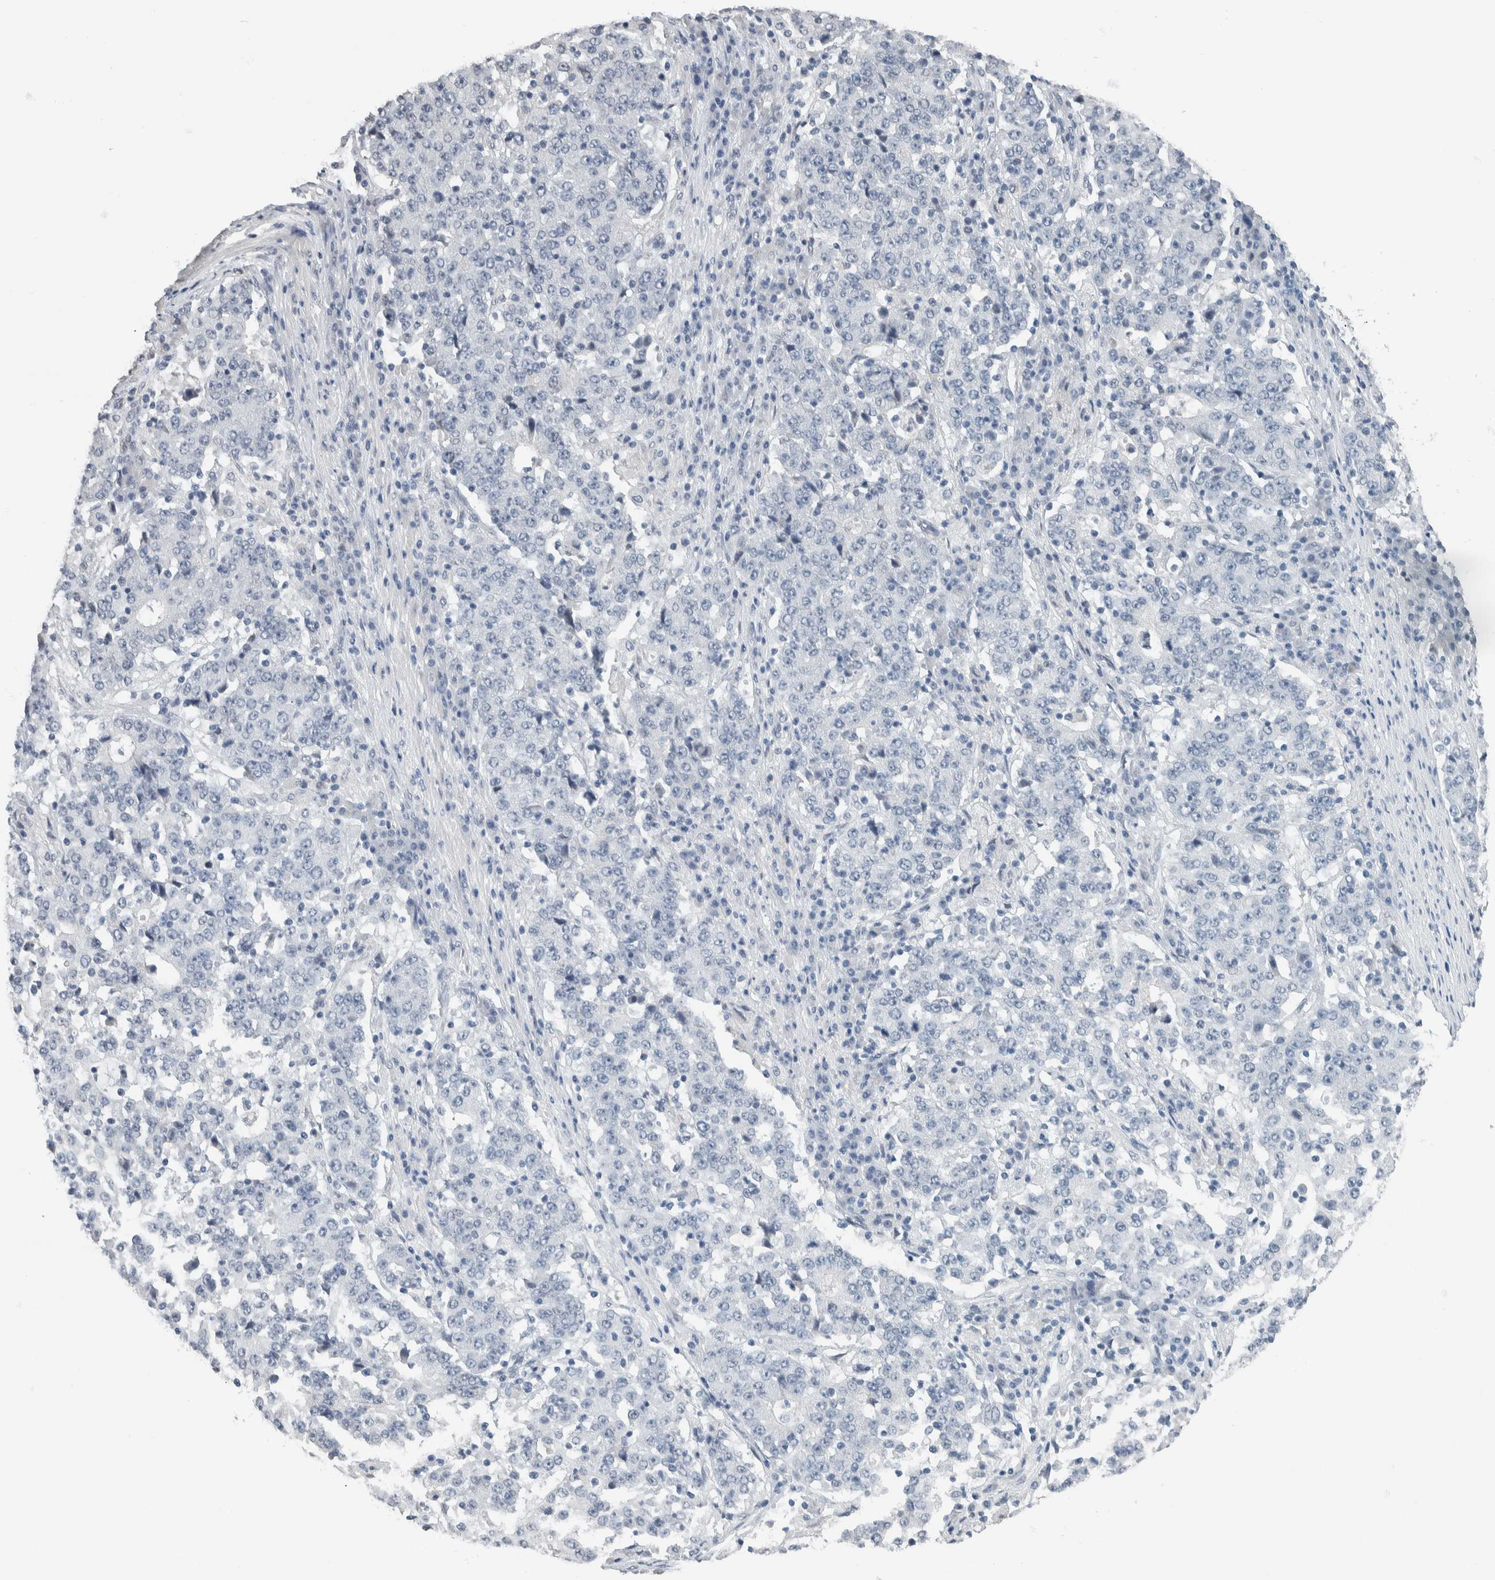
{"staining": {"intensity": "negative", "quantity": "none", "location": "none"}, "tissue": "stomach cancer", "cell_type": "Tumor cells", "image_type": "cancer", "snomed": [{"axis": "morphology", "description": "Adenocarcinoma, NOS"}, {"axis": "topography", "description": "Stomach"}], "caption": "Immunohistochemistry (IHC) photomicrograph of human stomach adenocarcinoma stained for a protein (brown), which displays no positivity in tumor cells. (IHC, brightfield microscopy, high magnification).", "gene": "NEFM", "patient": {"sex": "male", "age": 59}}